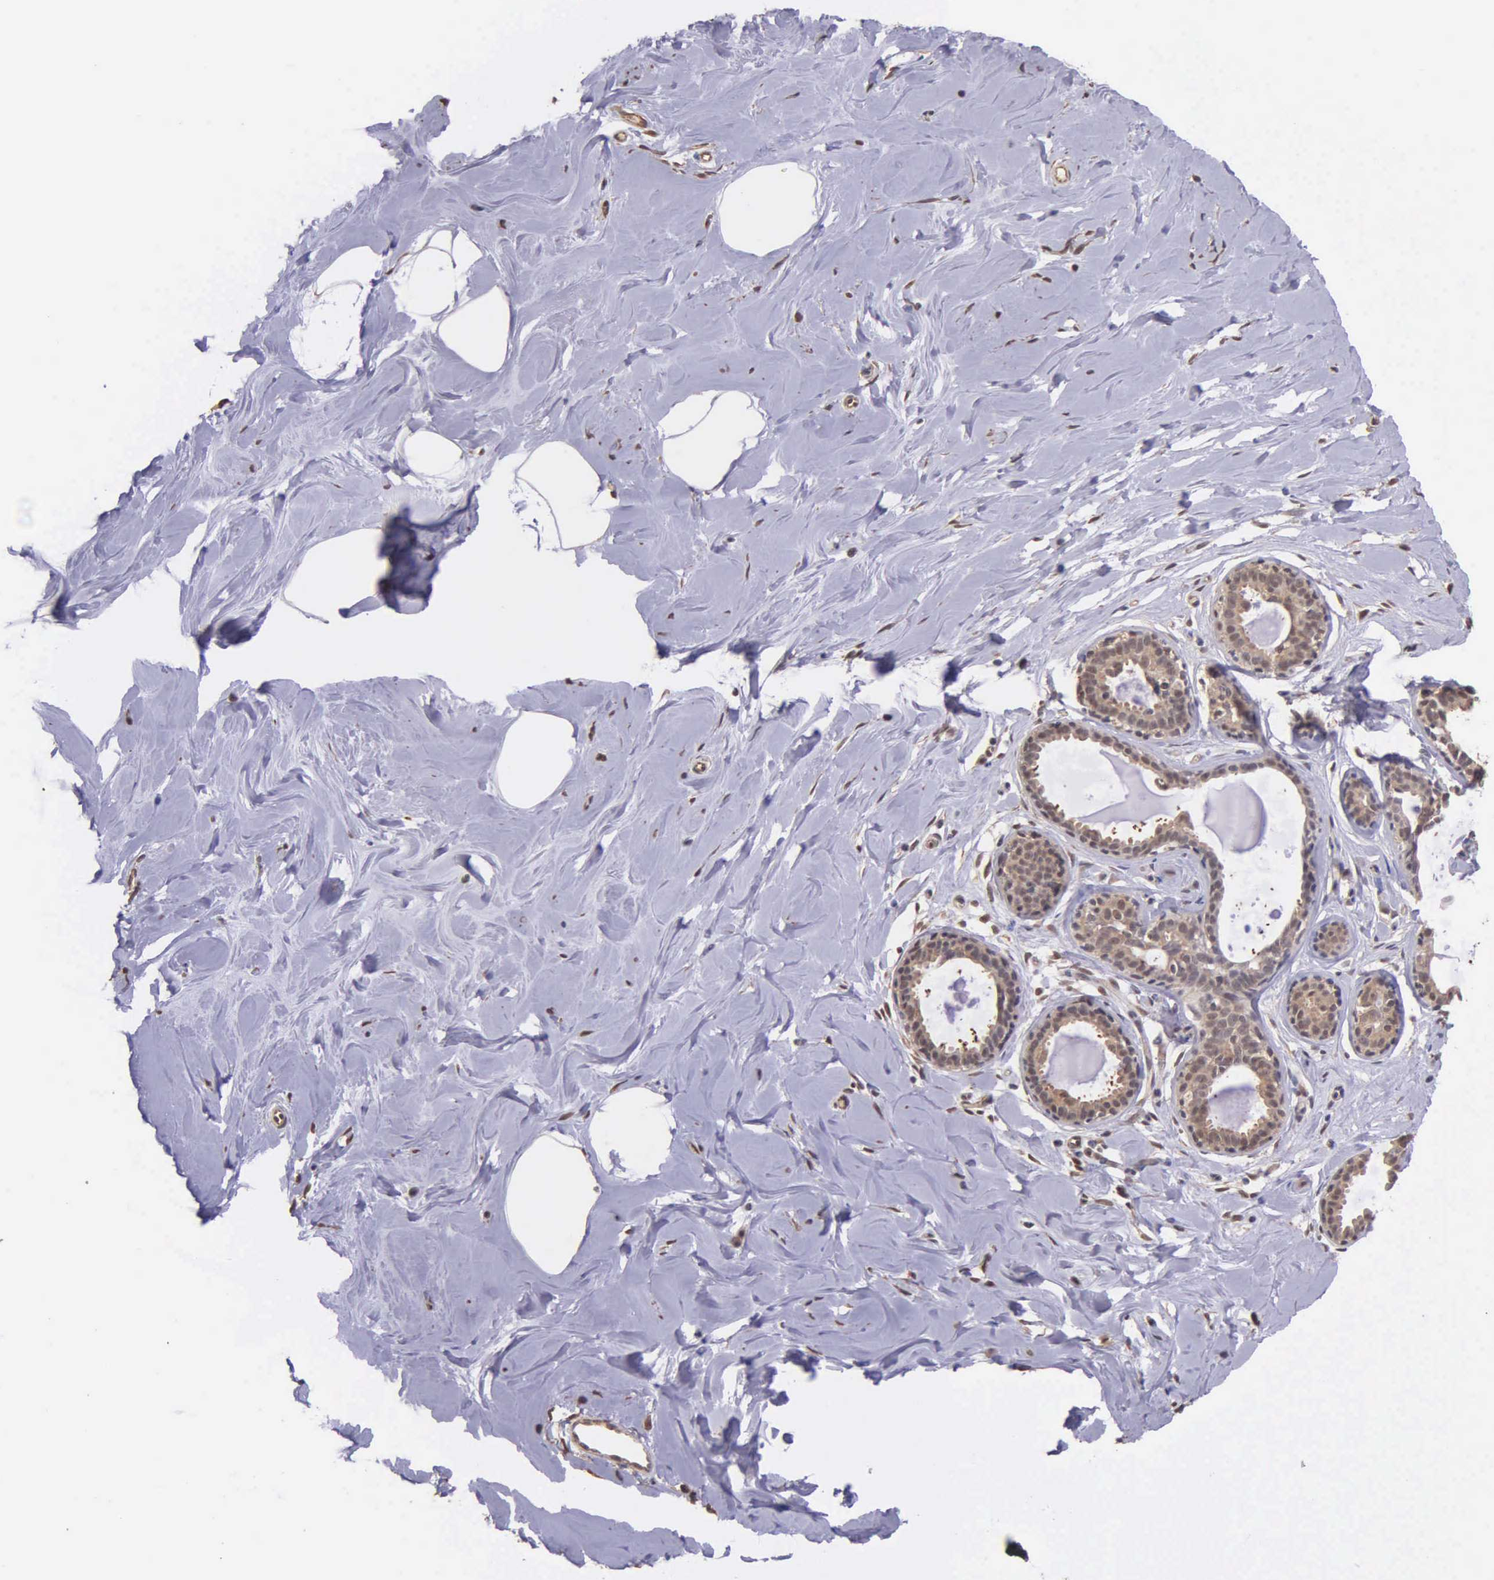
{"staining": {"intensity": "negative", "quantity": "none", "location": "none"}, "tissue": "breast", "cell_type": "Adipocytes", "image_type": "normal", "snomed": [{"axis": "morphology", "description": "Normal tissue, NOS"}, {"axis": "topography", "description": "Breast"}], "caption": "High magnification brightfield microscopy of unremarkable breast stained with DAB (3,3'-diaminobenzidine) (brown) and counterstained with hematoxylin (blue): adipocytes show no significant expression. Nuclei are stained in blue.", "gene": "PSMC1", "patient": {"sex": "female", "age": 44}}